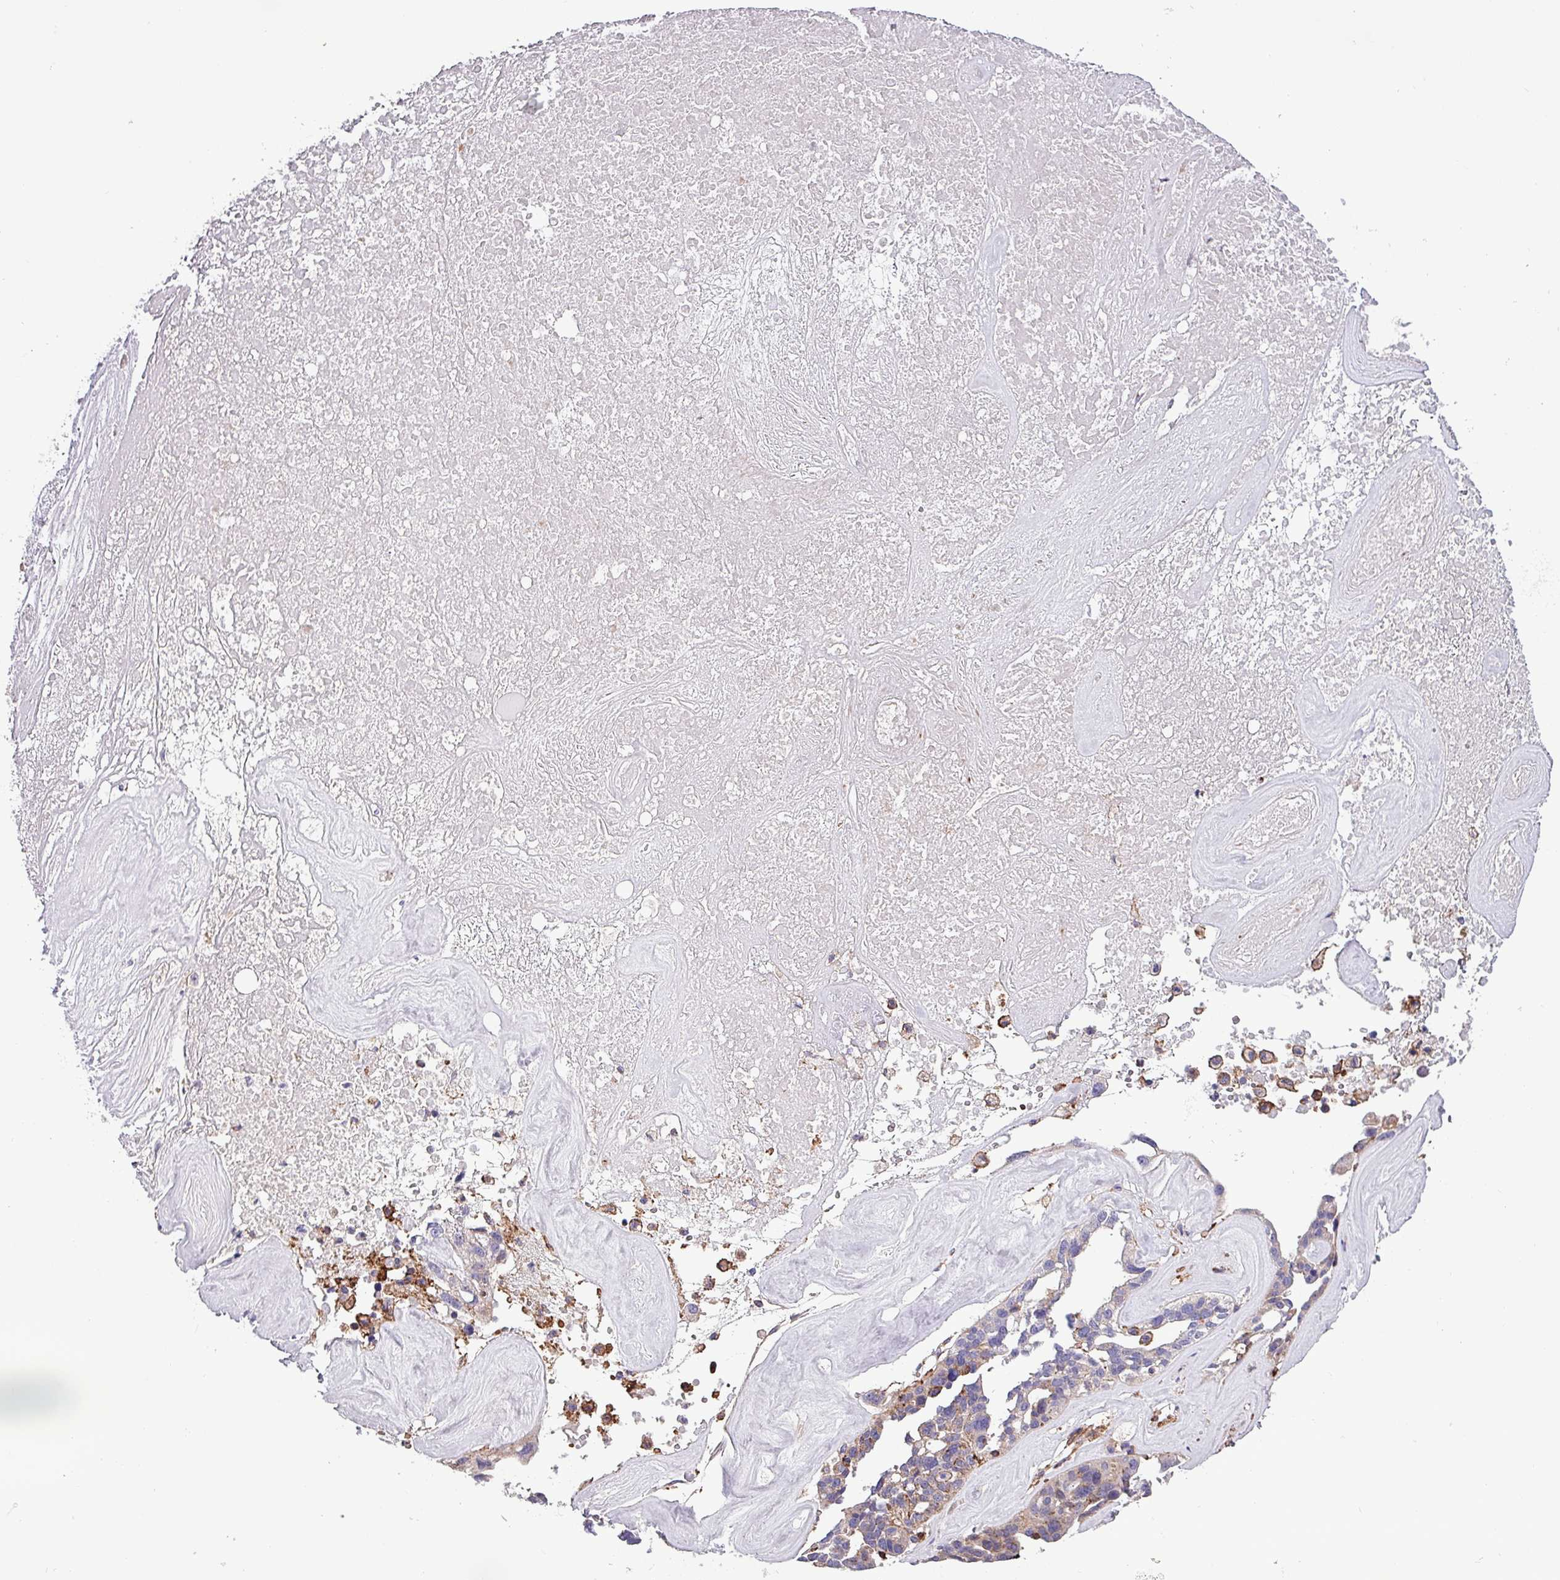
{"staining": {"intensity": "moderate", "quantity": "<25%", "location": "cytoplasmic/membranous"}, "tissue": "ovarian cancer", "cell_type": "Tumor cells", "image_type": "cancer", "snomed": [{"axis": "morphology", "description": "Cystadenocarcinoma, serous, NOS"}, {"axis": "topography", "description": "Ovary"}], "caption": "IHC of human serous cystadenocarcinoma (ovarian) displays low levels of moderate cytoplasmic/membranous positivity in about <25% of tumor cells.", "gene": "VAMP4", "patient": {"sex": "female", "age": 59}}